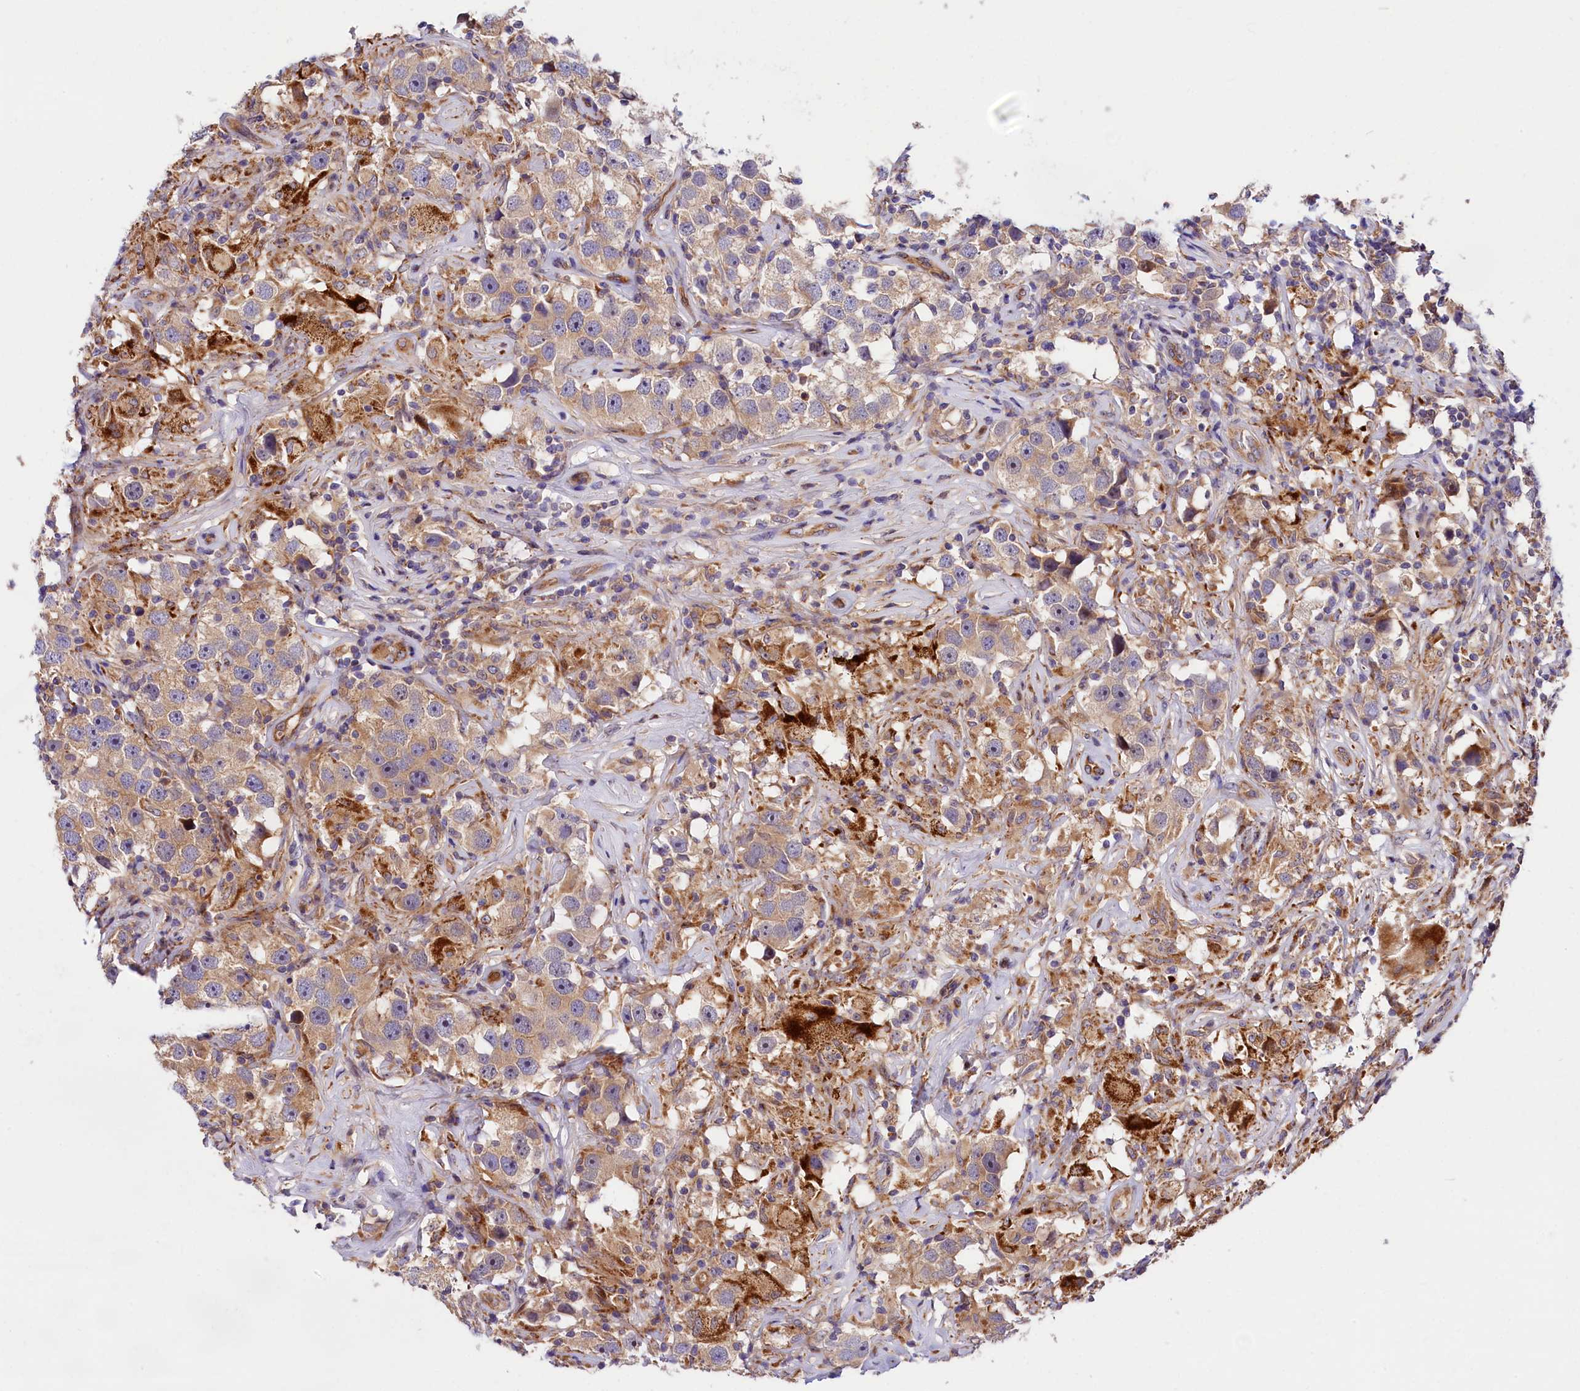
{"staining": {"intensity": "weak", "quantity": ">75%", "location": "cytoplasmic/membranous"}, "tissue": "testis cancer", "cell_type": "Tumor cells", "image_type": "cancer", "snomed": [{"axis": "morphology", "description": "Seminoma, NOS"}, {"axis": "topography", "description": "Testis"}], "caption": "Seminoma (testis) was stained to show a protein in brown. There is low levels of weak cytoplasmic/membranous staining in approximately >75% of tumor cells.", "gene": "ARMC6", "patient": {"sex": "male", "age": 49}}